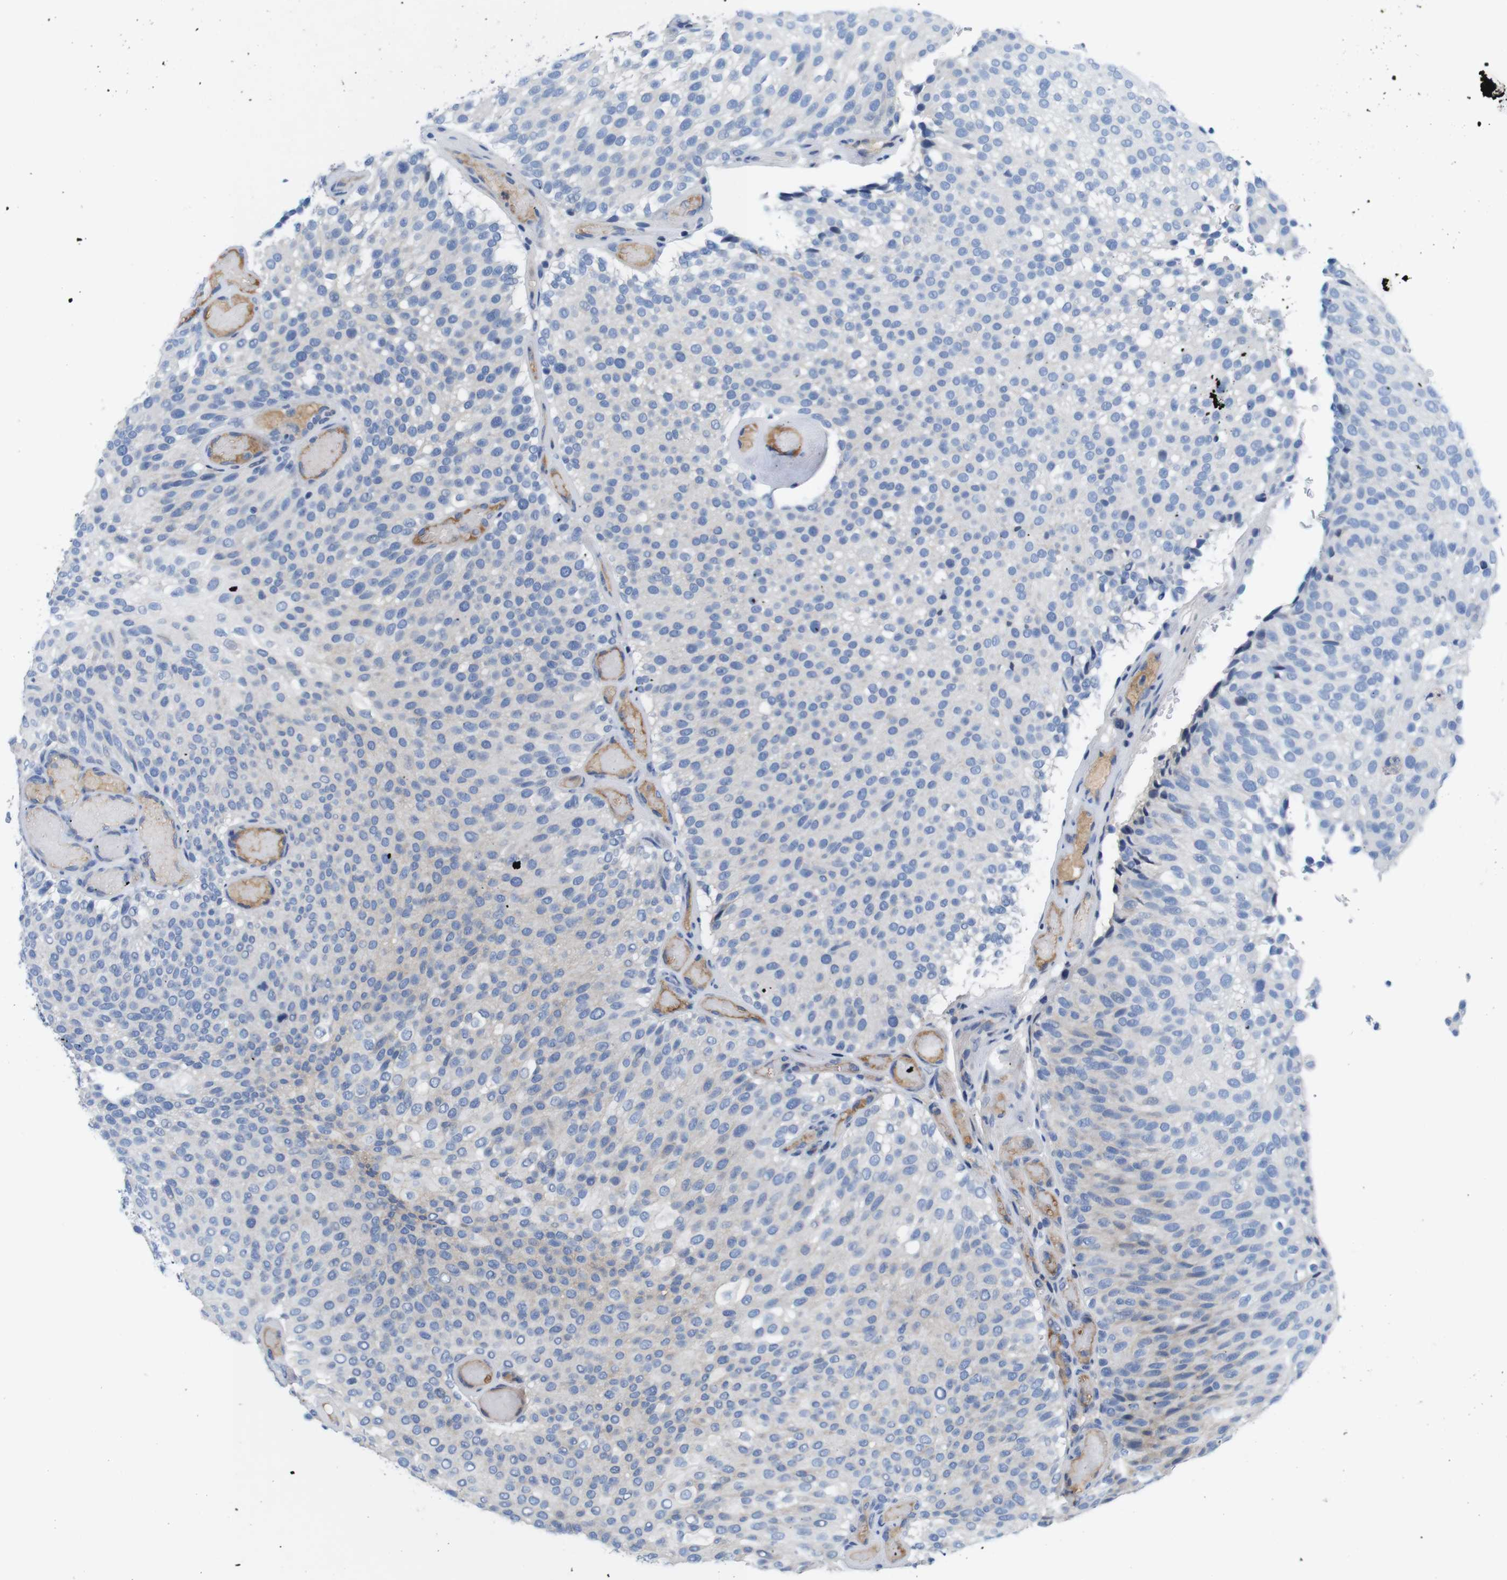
{"staining": {"intensity": "weak", "quantity": "<25%", "location": "cytoplasmic/membranous"}, "tissue": "urothelial cancer", "cell_type": "Tumor cells", "image_type": "cancer", "snomed": [{"axis": "morphology", "description": "Urothelial carcinoma, Low grade"}, {"axis": "topography", "description": "Urinary bladder"}], "caption": "An immunohistochemistry photomicrograph of low-grade urothelial carcinoma is shown. There is no staining in tumor cells of low-grade urothelial carcinoma.", "gene": "C1RL", "patient": {"sex": "male", "age": 78}}